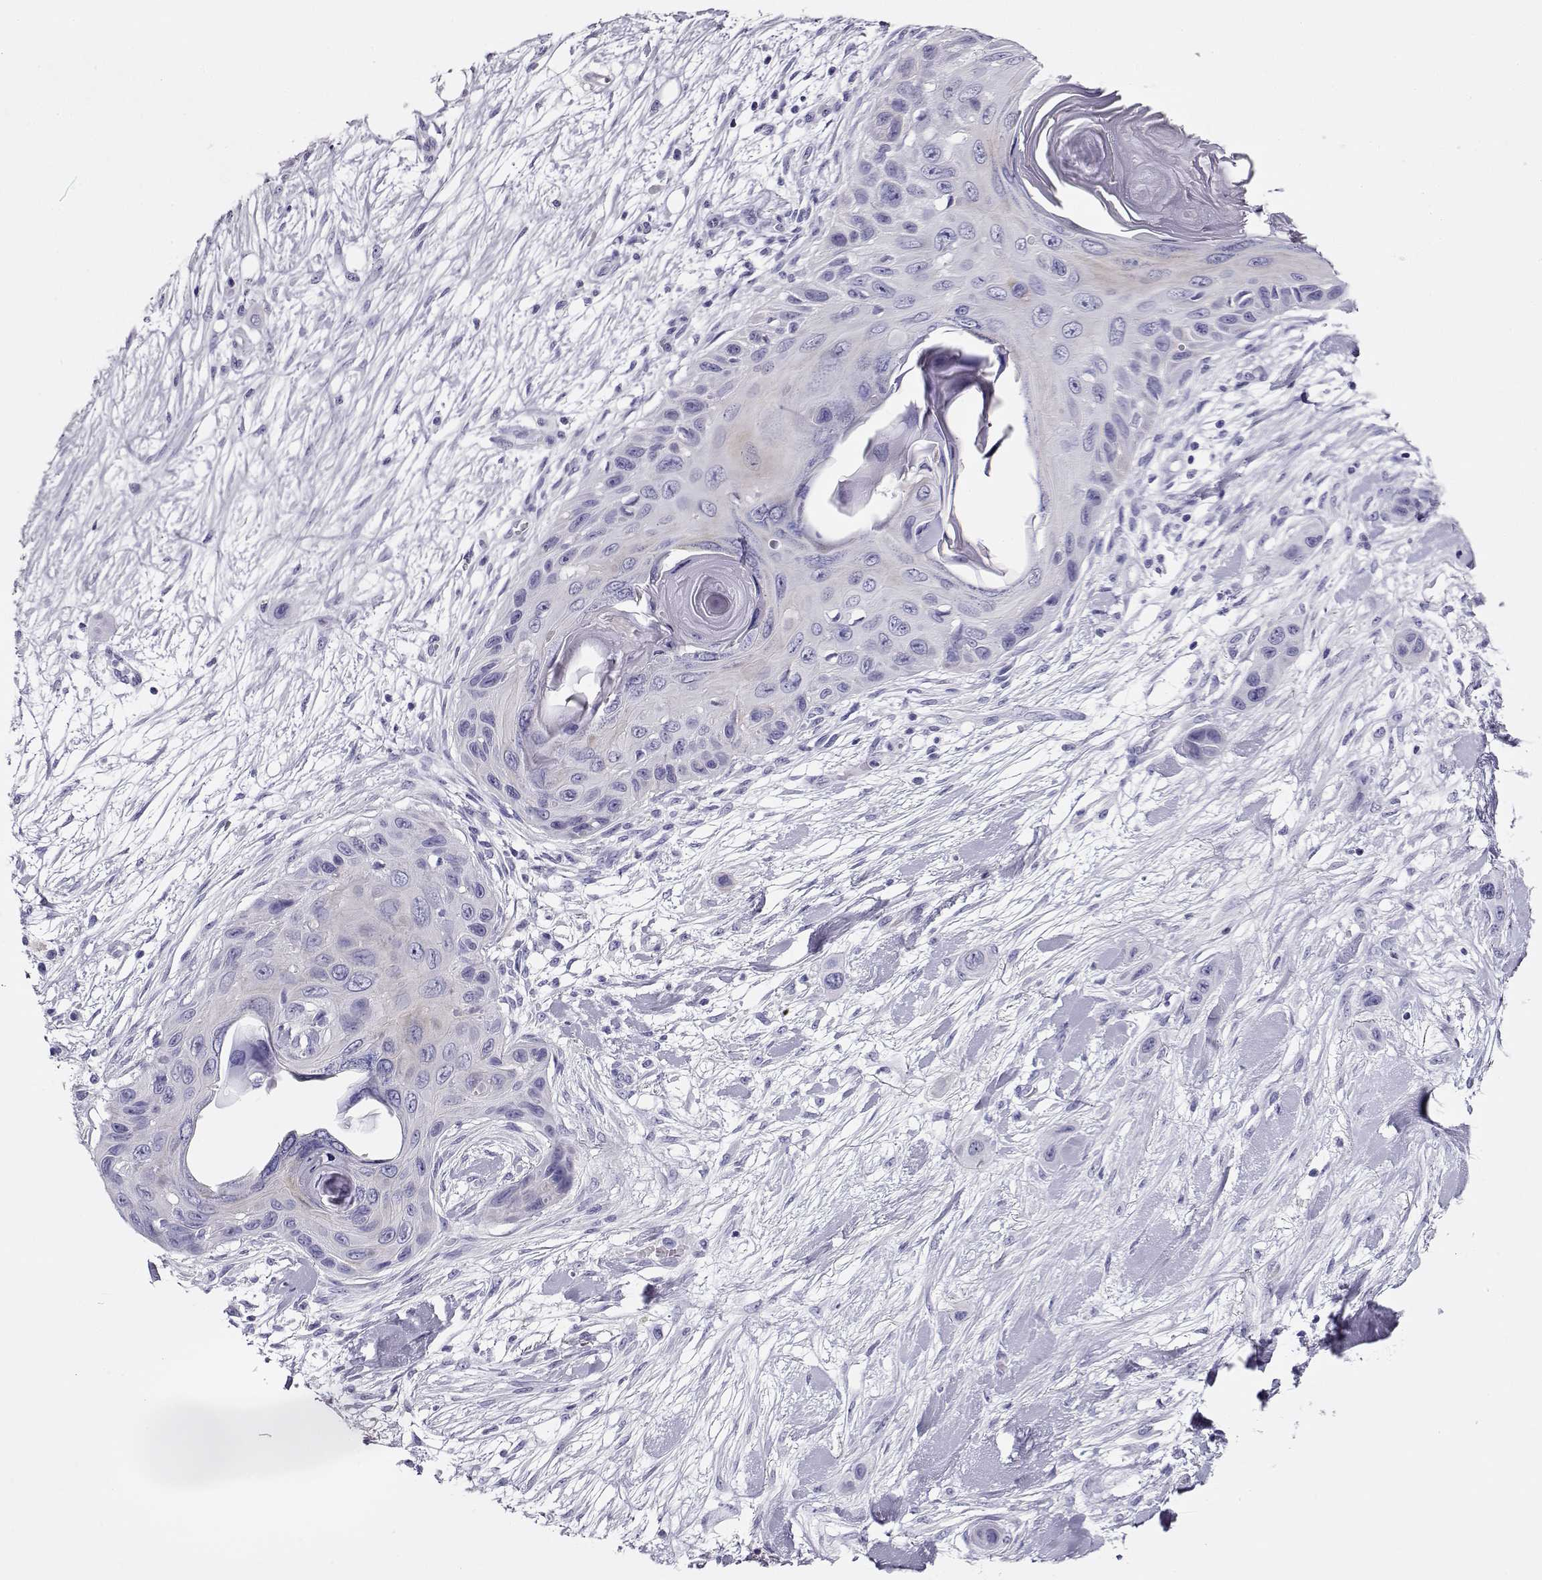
{"staining": {"intensity": "negative", "quantity": "none", "location": "none"}, "tissue": "skin cancer", "cell_type": "Tumor cells", "image_type": "cancer", "snomed": [{"axis": "morphology", "description": "Squamous cell carcinoma, NOS"}, {"axis": "topography", "description": "Skin"}], "caption": "Tumor cells are negative for brown protein staining in skin squamous cell carcinoma.", "gene": "CRX", "patient": {"sex": "male", "age": 79}}